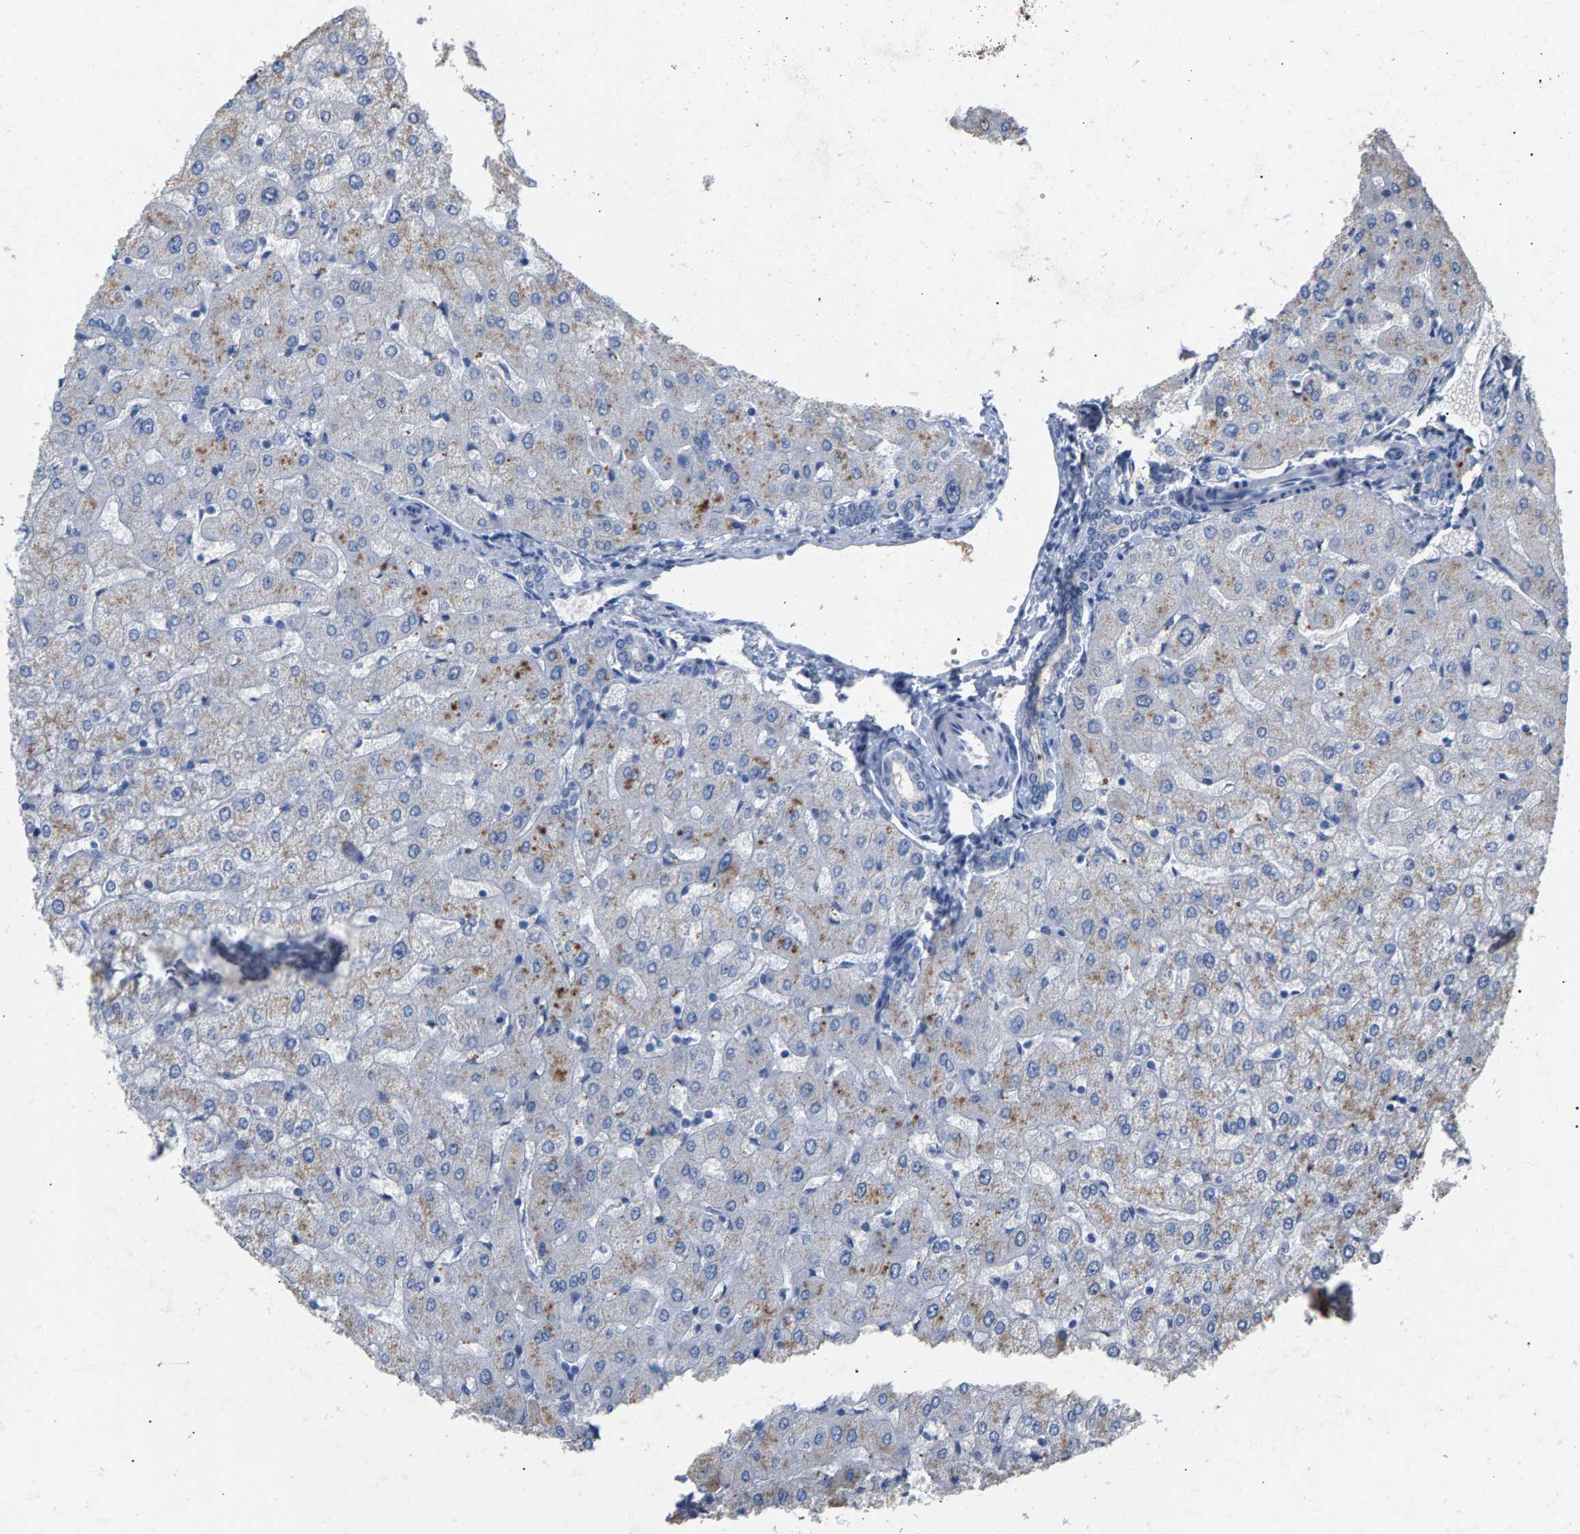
{"staining": {"intensity": "negative", "quantity": "none", "location": "none"}, "tissue": "liver", "cell_type": "Cholangiocytes", "image_type": "normal", "snomed": [{"axis": "morphology", "description": "Normal tissue, NOS"}, {"axis": "morphology", "description": "Fibrosis, NOS"}, {"axis": "topography", "description": "Liver"}], "caption": "Immunohistochemistry image of benign liver: liver stained with DAB reveals no significant protein positivity in cholangiocytes.", "gene": "APOH", "patient": {"sex": "female", "age": 29}}